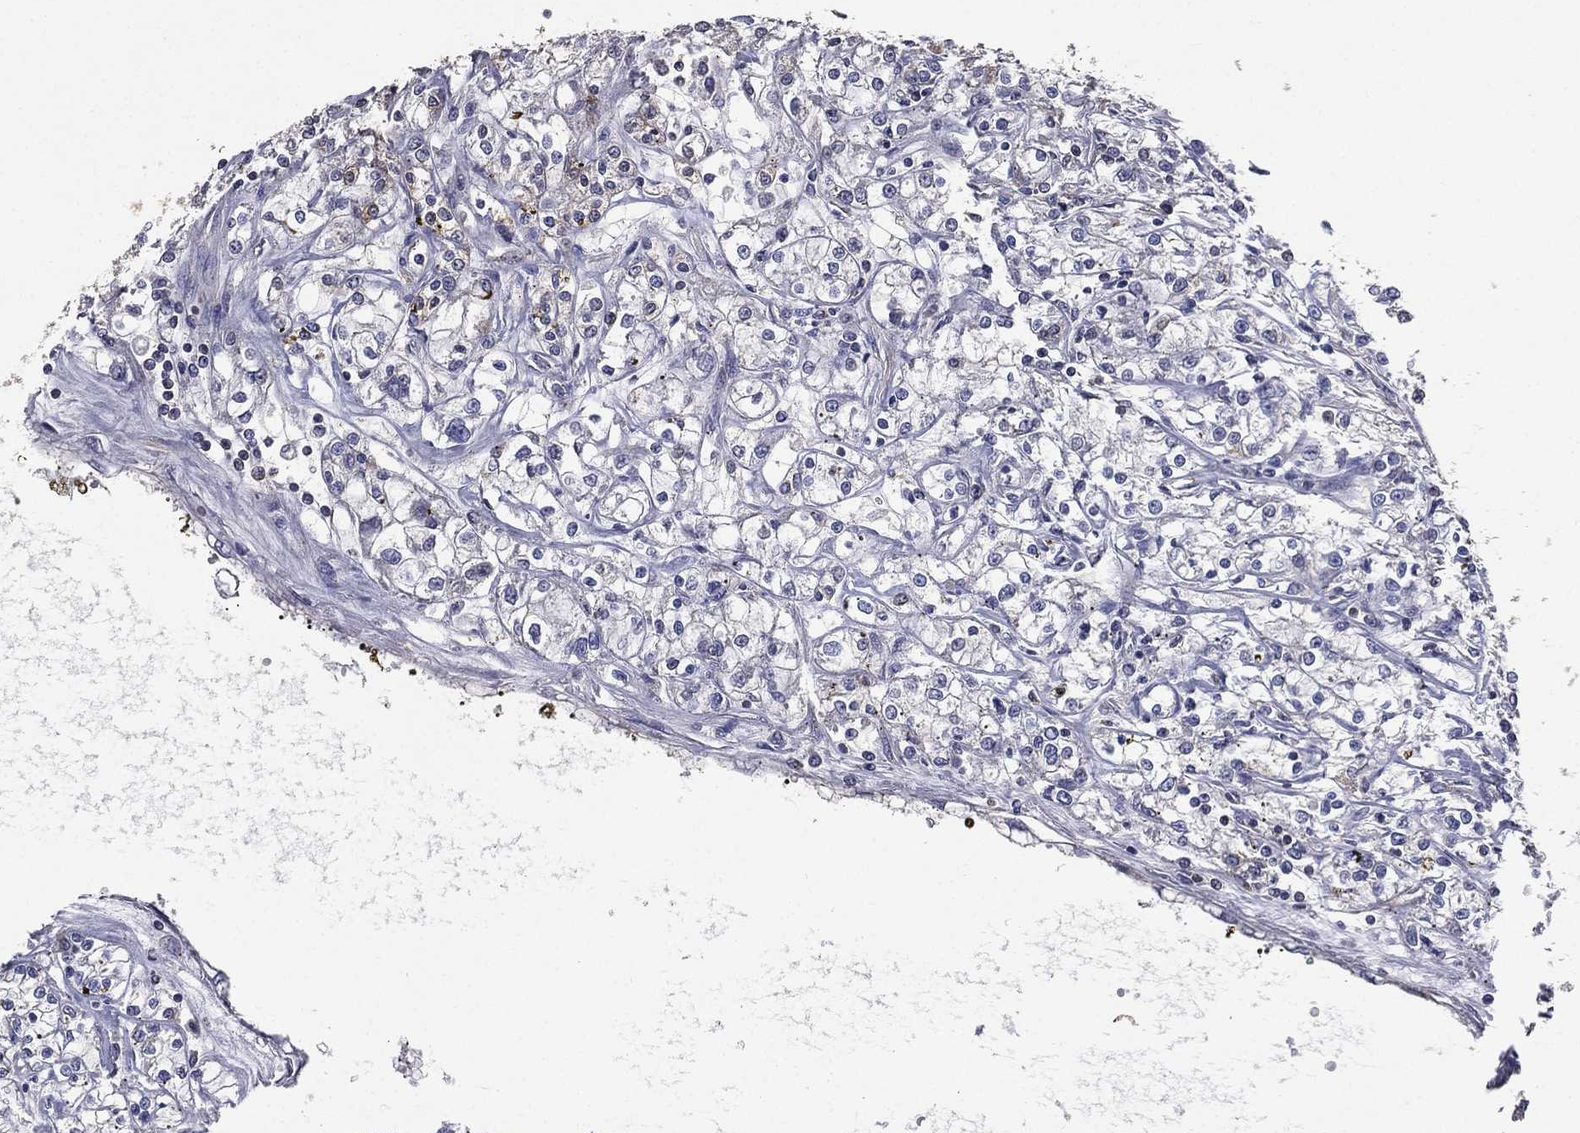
{"staining": {"intensity": "negative", "quantity": "none", "location": "none"}, "tissue": "renal cancer", "cell_type": "Tumor cells", "image_type": "cancer", "snomed": [{"axis": "morphology", "description": "Adenocarcinoma, NOS"}, {"axis": "topography", "description": "Kidney"}], "caption": "Immunohistochemical staining of renal cancer (adenocarcinoma) reveals no significant positivity in tumor cells.", "gene": "SARS1", "patient": {"sex": "female", "age": 59}}